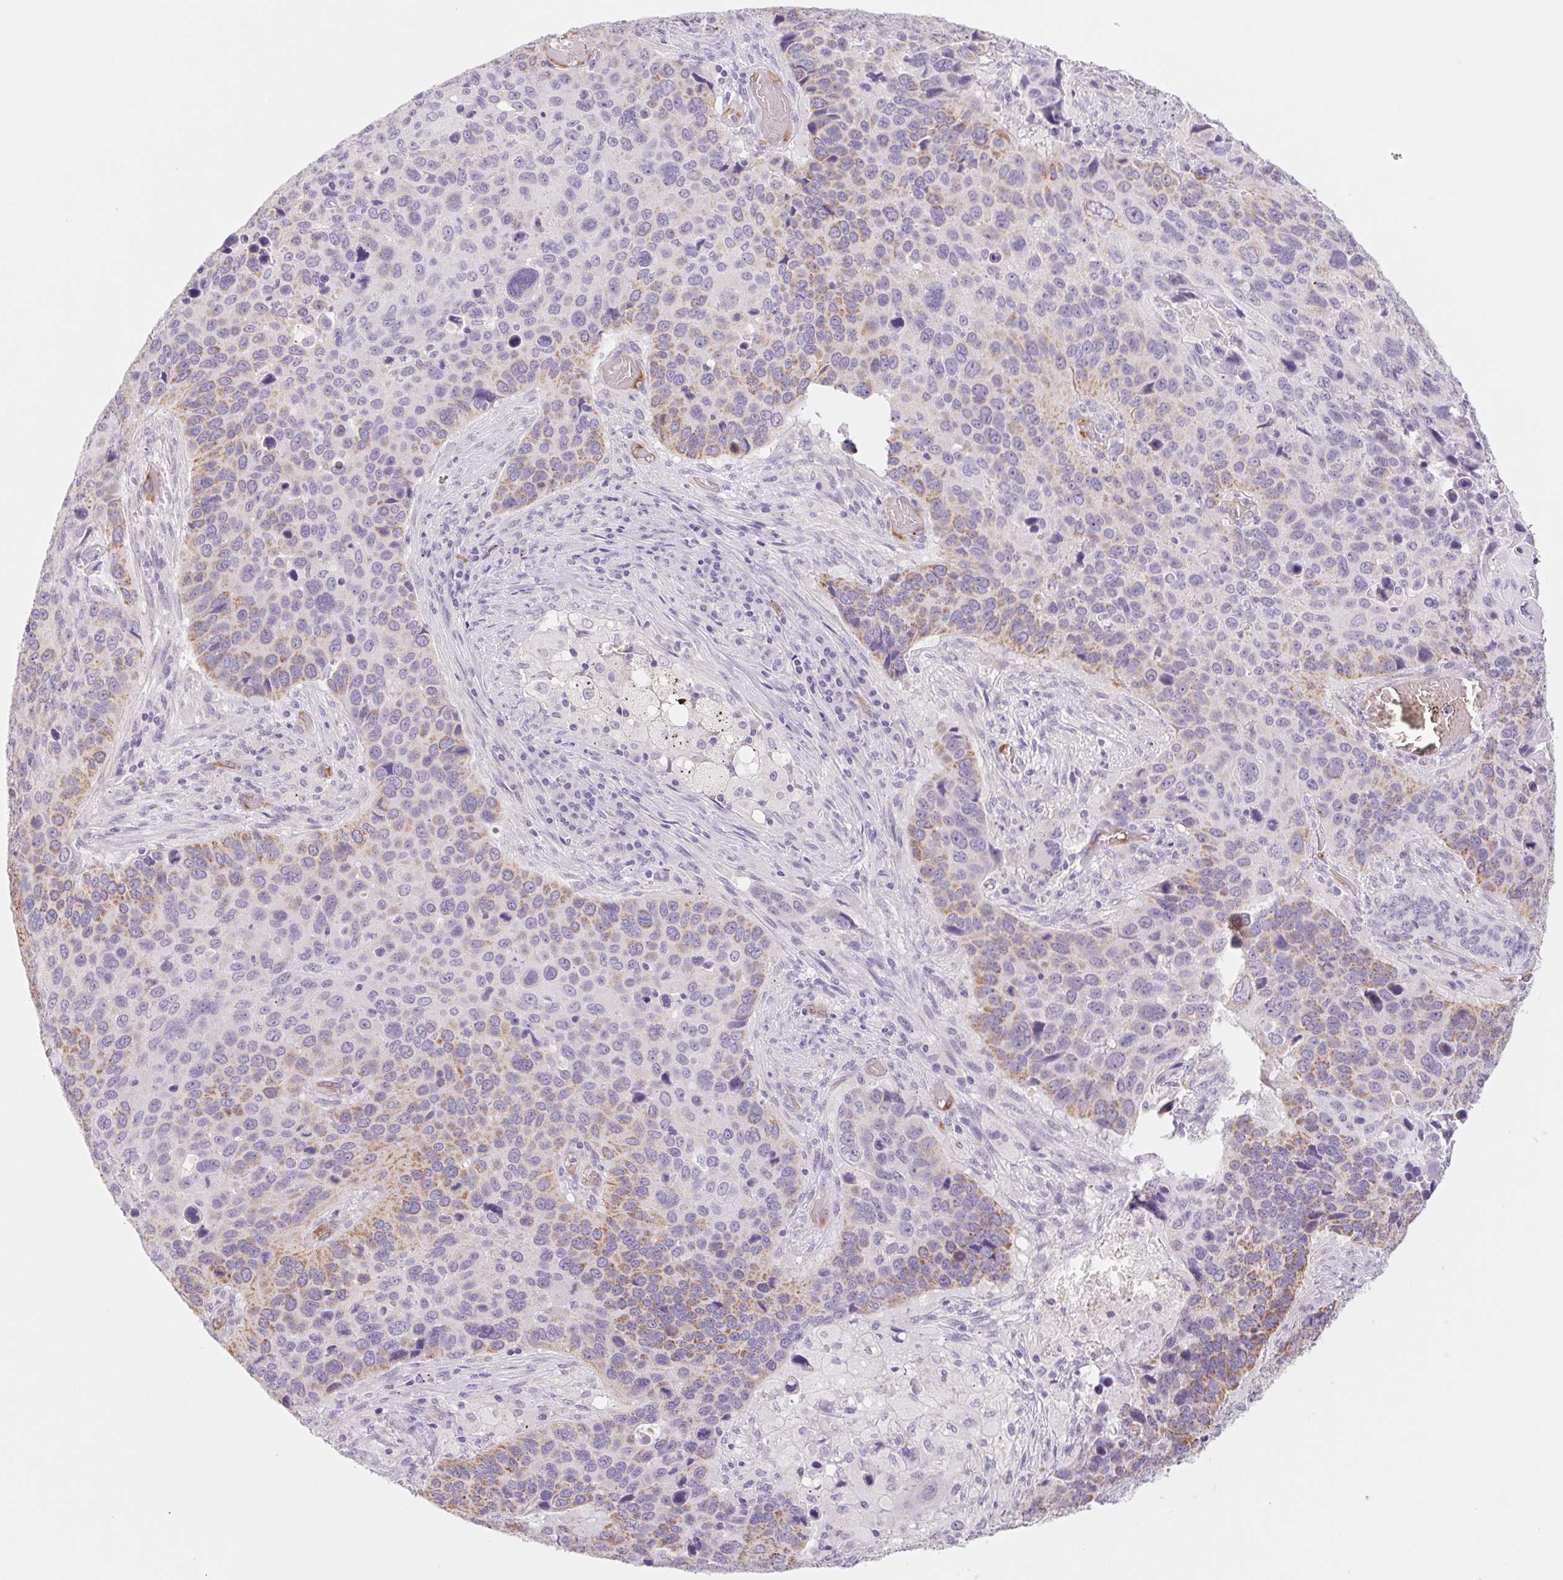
{"staining": {"intensity": "moderate", "quantity": "<25%", "location": "cytoplasmic/membranous"}, "tissue": "lung cancer", "cell_type": "Tumor cells", "image_type": "cancer", "snomed": [{"axis": "morphology", "description": "Squamous cell carcinoma, NOS"}, {"axis": "topography", "description": "Lung"}], "caption": "Brown immunohistochemical staining in human lung cancer (squamous cell carcinoma) exhibits moderate cytoplasmic/membranous expression in about <25% of tumor cells. The protein is shown in brown color, while the nuclei are stained blue.", "gene": "IGFL3", "patient": {"sex": "male", "age": 68}}